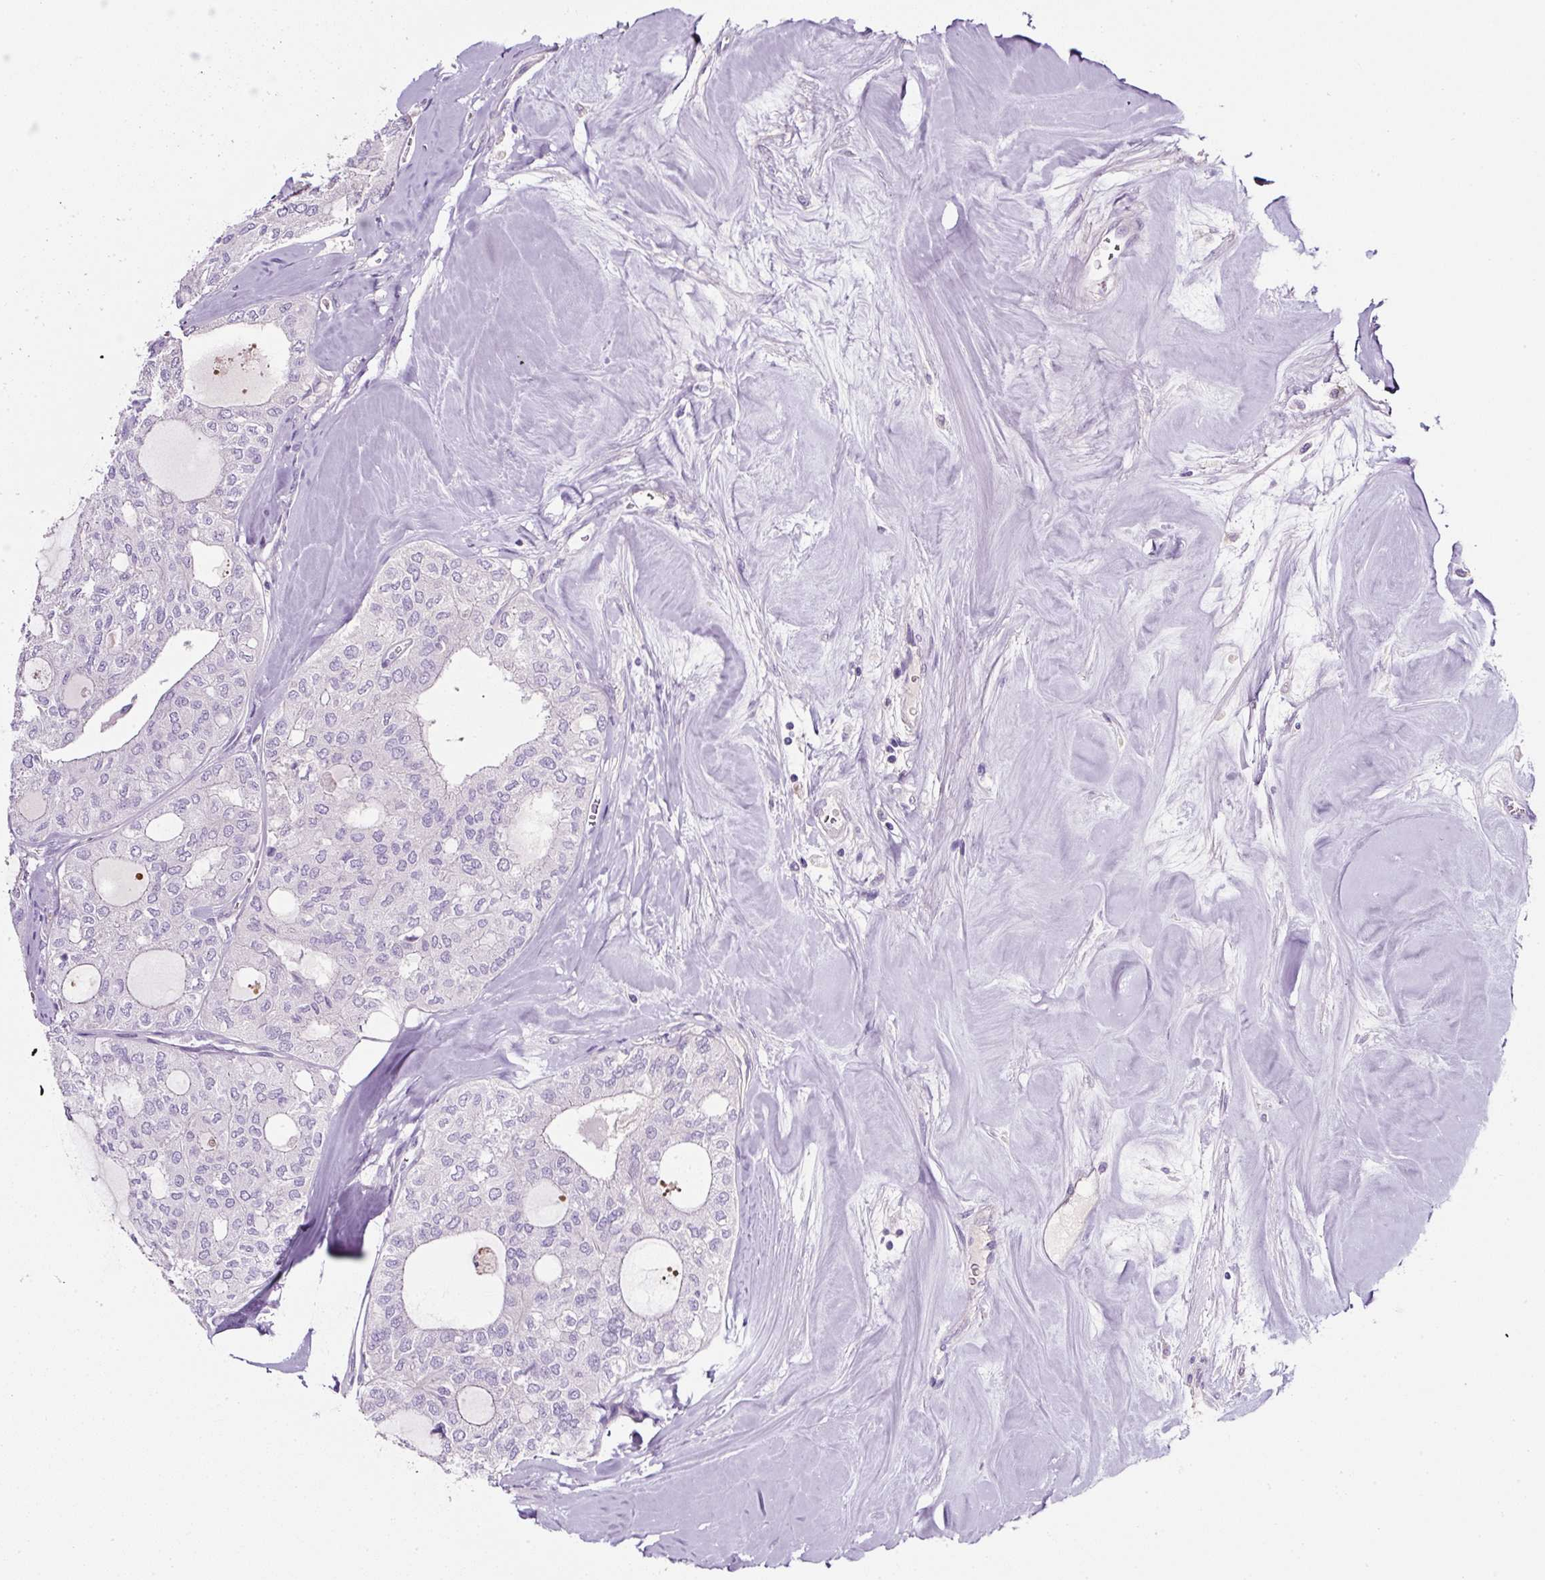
{"staining": {"intensity": "negative", "quantity": "none", "location": "none"}, "tissue": "thyroid cancer", "cell_type": "Tumor cells", "image_type": "cancer", "snomed": [{"axis": "morphology", "description": "Follicular adenoma carcinoma, NOS"}, {"axis": "topography", "description": "Thyroid gland"}], "caption": "High power microscopy photomicrograph of an immunohistochemistry (IHC) histopathology image of thyroid cancer, revealing no significant positivity in tumor cells.", "gene": "OR14A2", "patient": {"sex": "male", "age": 75}}